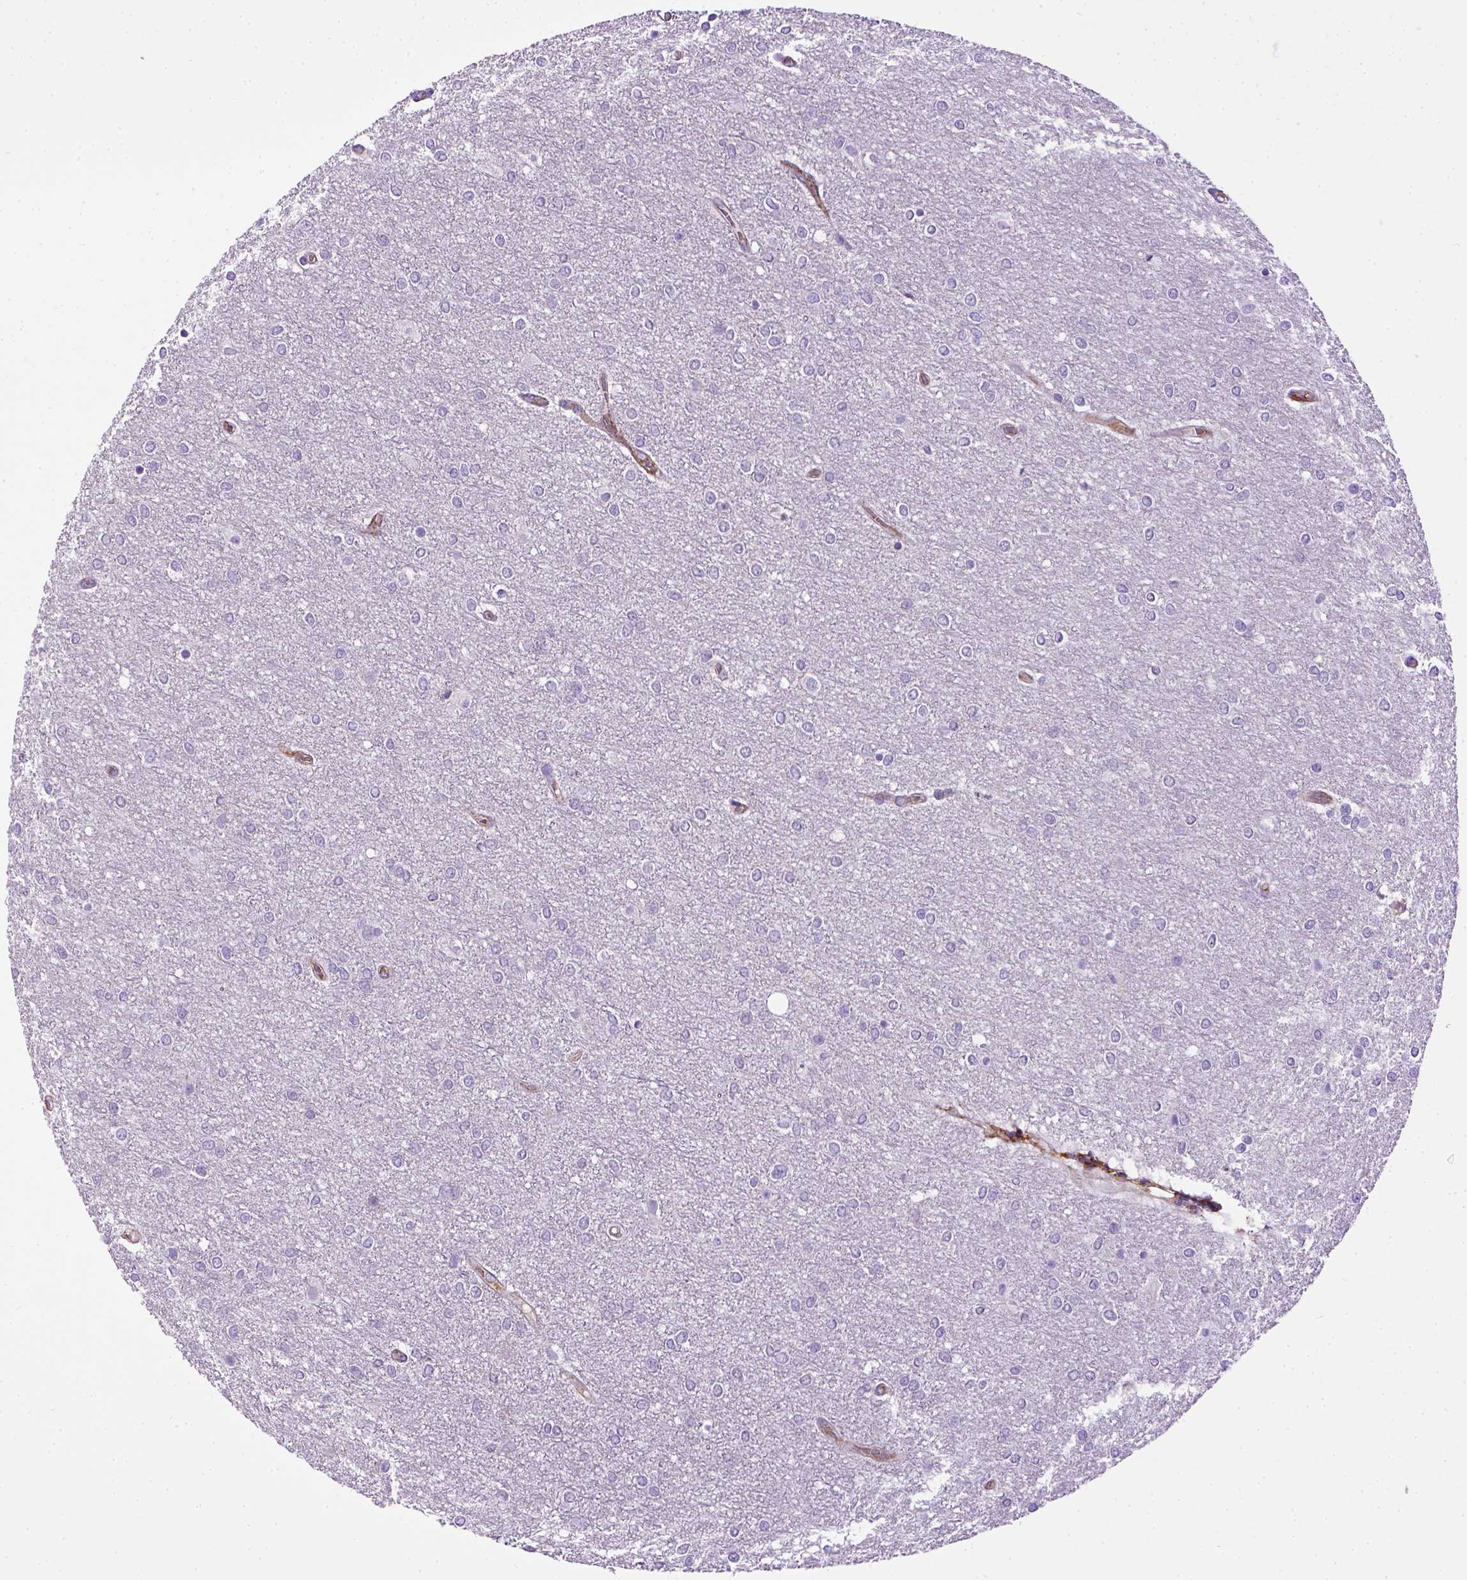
{"staining": {"intensity": "negative", "quantity": "none", "location": "none"}, "tissue": "glioma", "cell_type": "Tumor cells", "image_type": "cancer", "snomed": [{"axis": "morphology", "description": "Glioma, malignant, High grade"}, {"axis": "topography", "description": "Brain"}], "caption": "IHC image of neoplastic tissue: human malignant high-grade glioma stained with DAB (3,3'-diaminobenzidine) reveals no significant protein staining in tumor cells.", "gene": "ENG", "patient": {"sex": "female", "age": 61}}